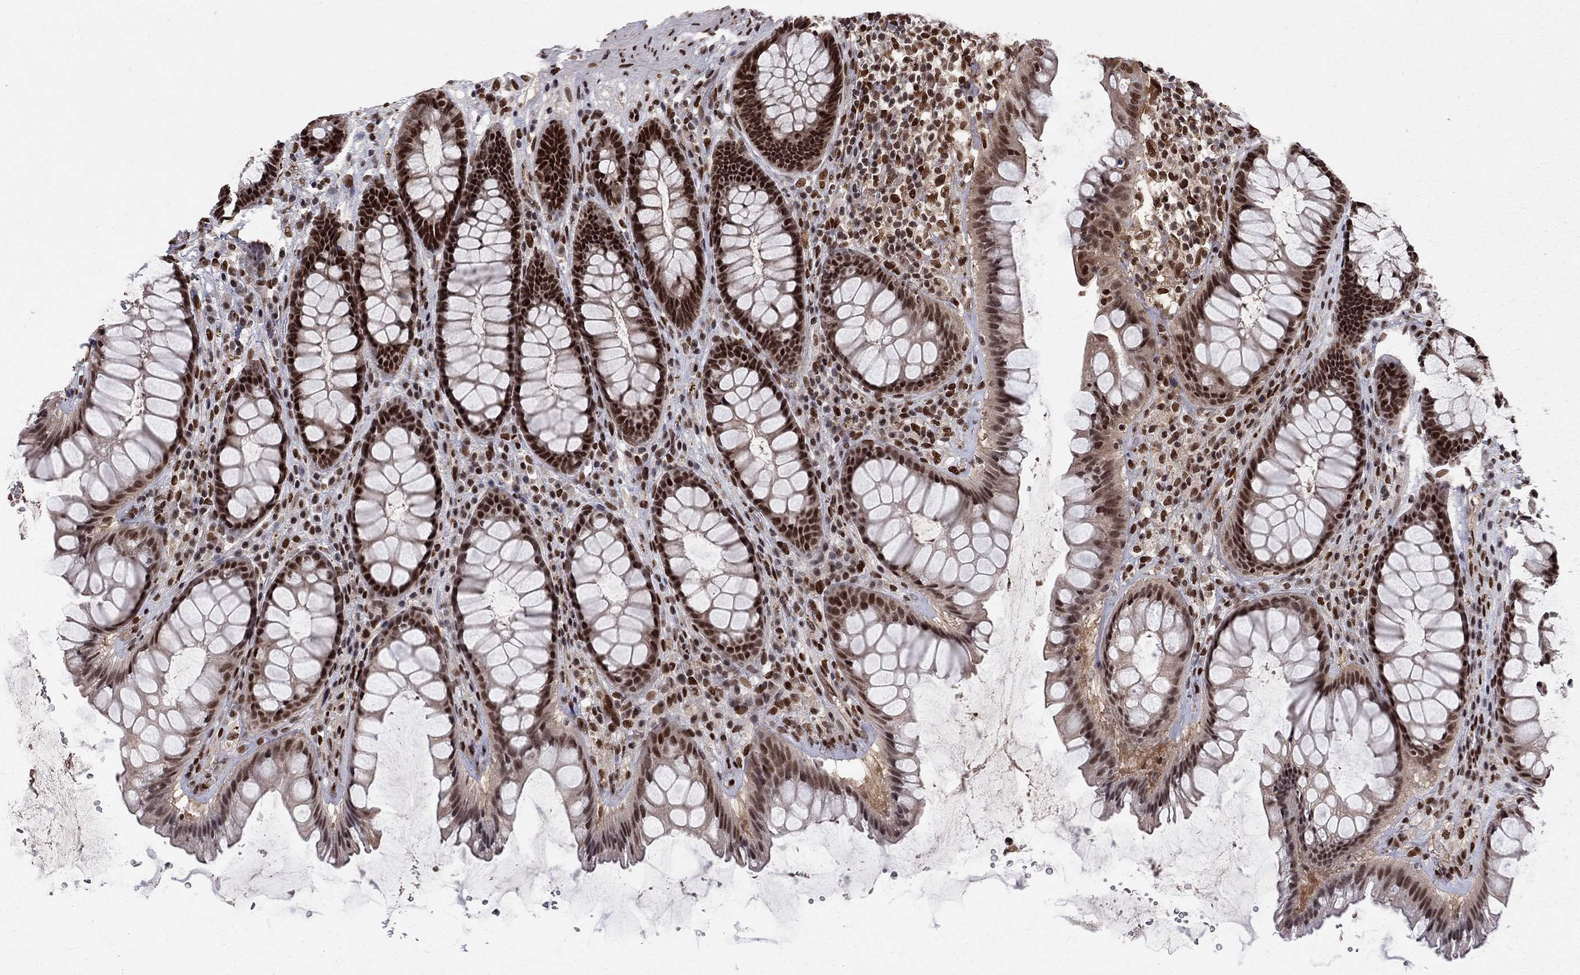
{"staining": {"intensity": "strong", "quantity": ">75%", "location": "nuclear"}, "tissue": "rectum", "cell_type": "Glandular cells", "image_type": "normal", "snomed": [{"axis": "morphology", "description": "Normal tissue, NOS"}, {"axis": "topography", "description": "Rectum"}], "caption": "Rectum stained with DAB (3,3'-diaminobenzidine) IHC shows high levels of strong nuclear positivity in about >75% of glandular cells. (IHC, brightfield microscopy, high magnification).", "gene": "SAP30L", "patient": {"sex": "male", "age": 72}}